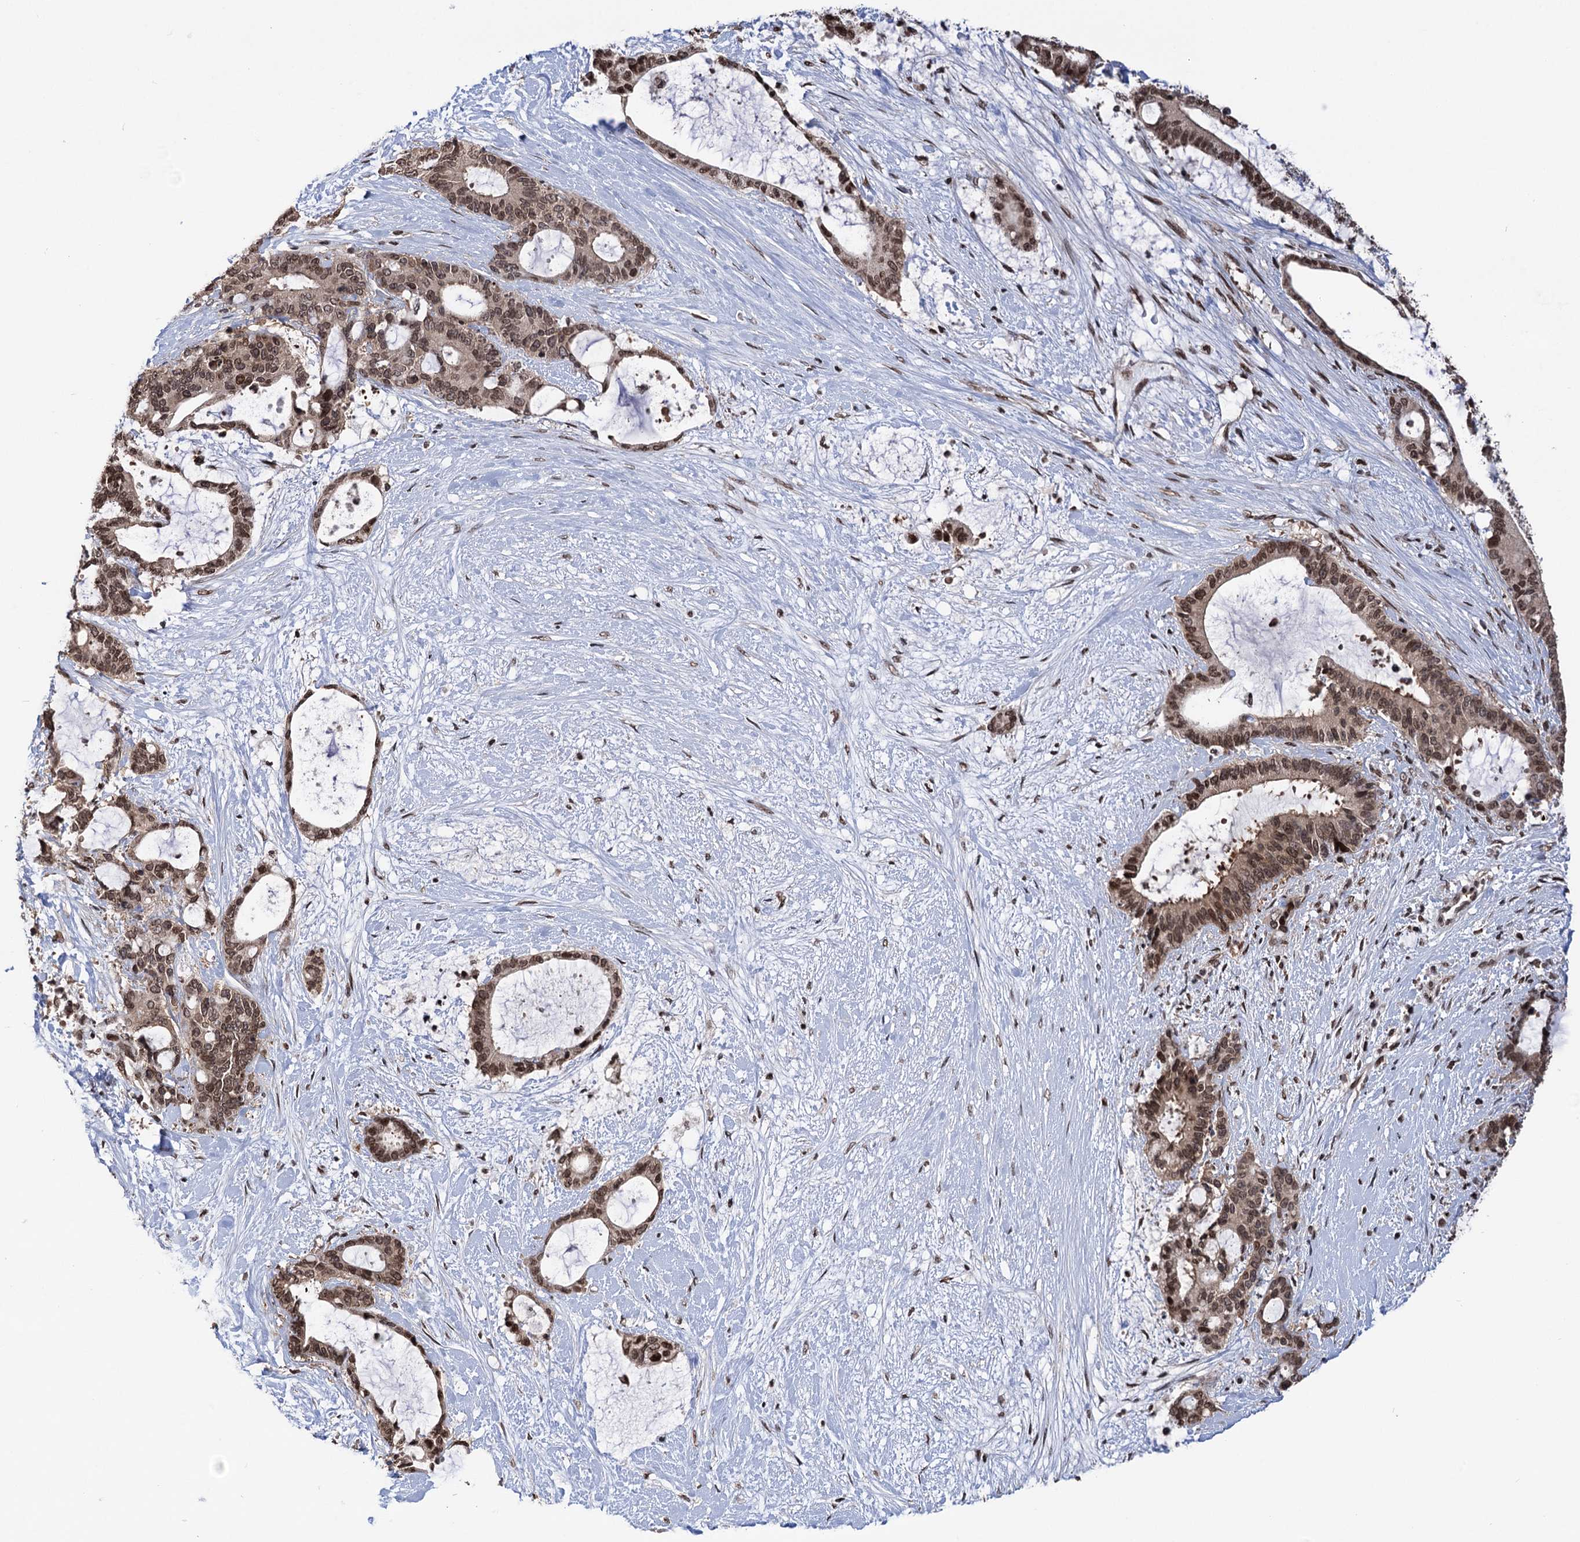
{"staining": {"intensity": "moderate", "quantity": ">75%", "location": "nuclear"}, "tissue": "liver cancer", "cell_type": "Tumor cells", "image_type": "cancer", "snomed": [{"axis": "morphology", "description": "Normal tissue, NOS"}, {"axis": "morphology", "description": "Cholangiocarcinoma"}, {"axis": "topography", "description": "Liver"}, {"axis": "topography", "description": "Peripheral nerve tissue"}], "caption": "Liver cancer stained with a protein marker displays moderate staining in tumor cells.", "gene": "CCDC77", "patient": {"sex": "female", "age": 73}}